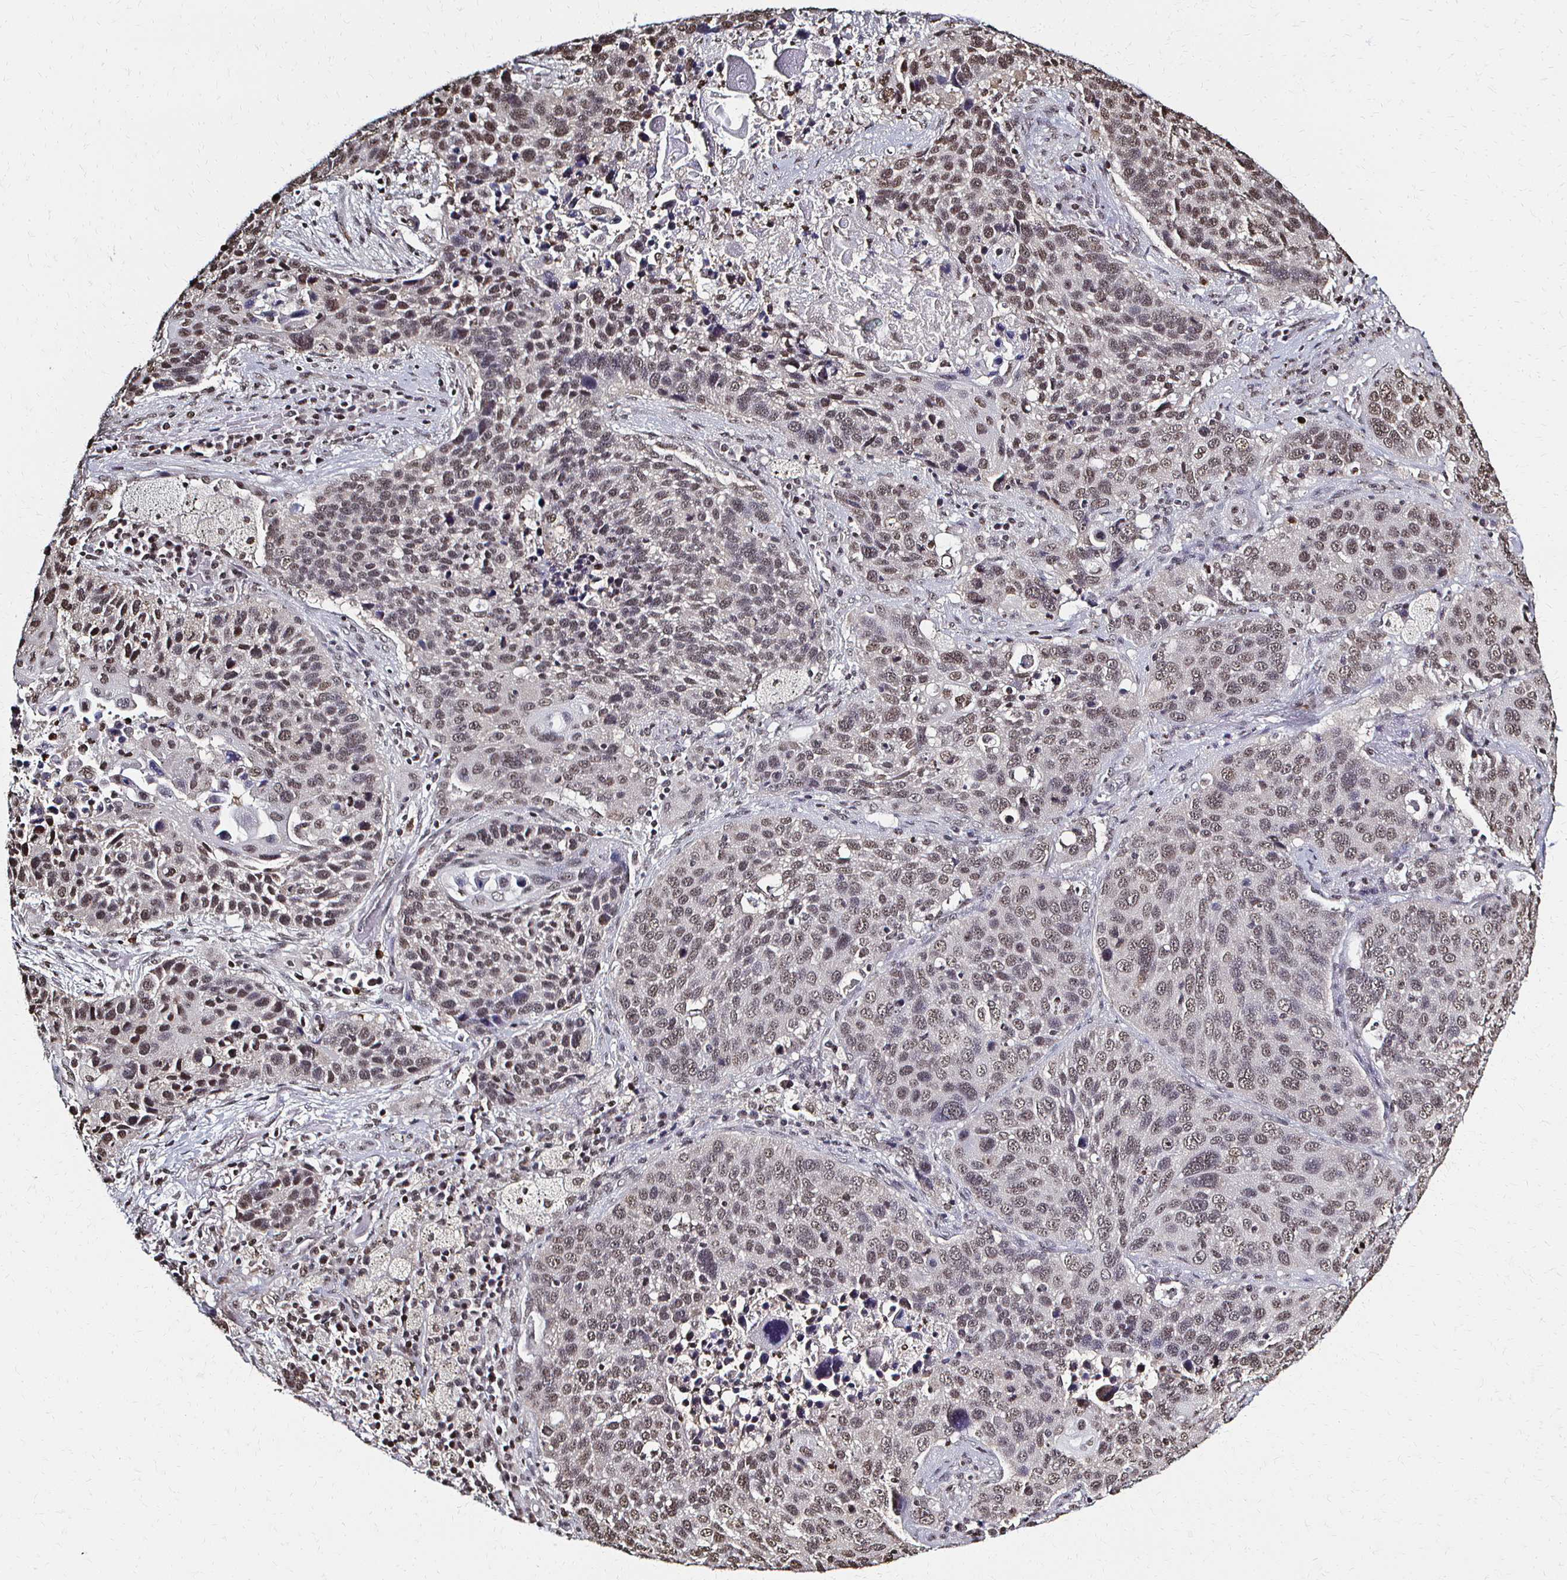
{"staining": {"intensity": "weak", "quantity": ">75%", "location": "nuclear"}, "tissue": "lung cancer", "cell_type": "Tumor cells", "image_type": "cancer", "snomed": [{"axis": "morphology", "description": "Squamous cell carcinoma, NOS"}, {"axis": "topography", "description": "Lung"}], "caption": "A brown stain shows weak nuclear positivity of a protein in lung cancer (squamous cell carcinoma) tumor cells.", "gene": "HOXA9", "patient": {"sex": "male", "age": 68}}